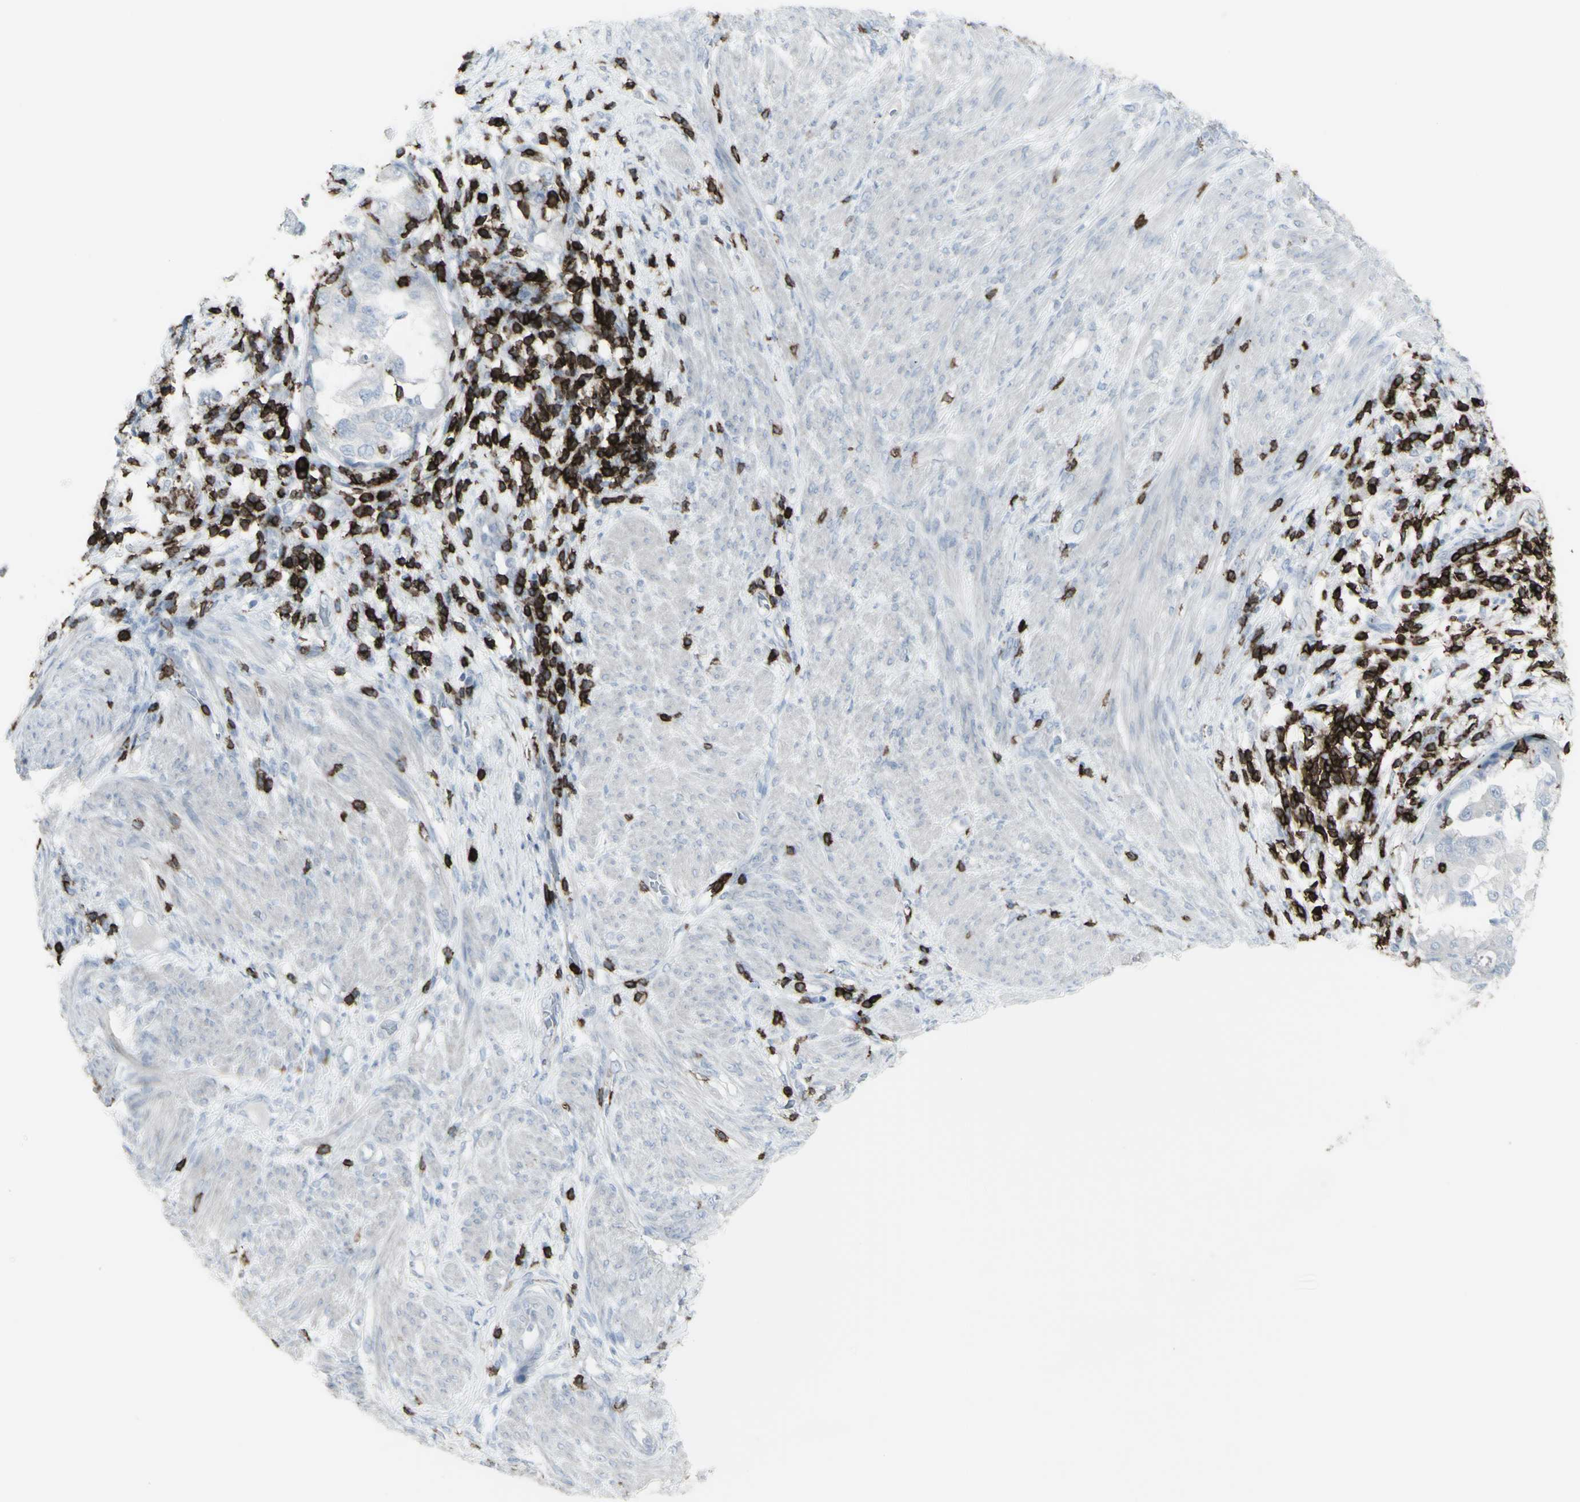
{"staining": {"intensity": "negative", "quantity": "none", "location": "none"}, "tissue": "endometrial cancer", "cell_type": "Tumor cells", "image_type": "cancer", "snomed": [{"axis": "morphology", "description": "Adenocarcinoma, NOS"}, {"axis": "topography", "description": "Endometrium"}], "caption": "Immunohistochemistry (IHC) of endometrial adenocarcinoma shows no expression in tumor cells.", "gene": "CD247", "patient": {"sex": "female", "age": 85}}